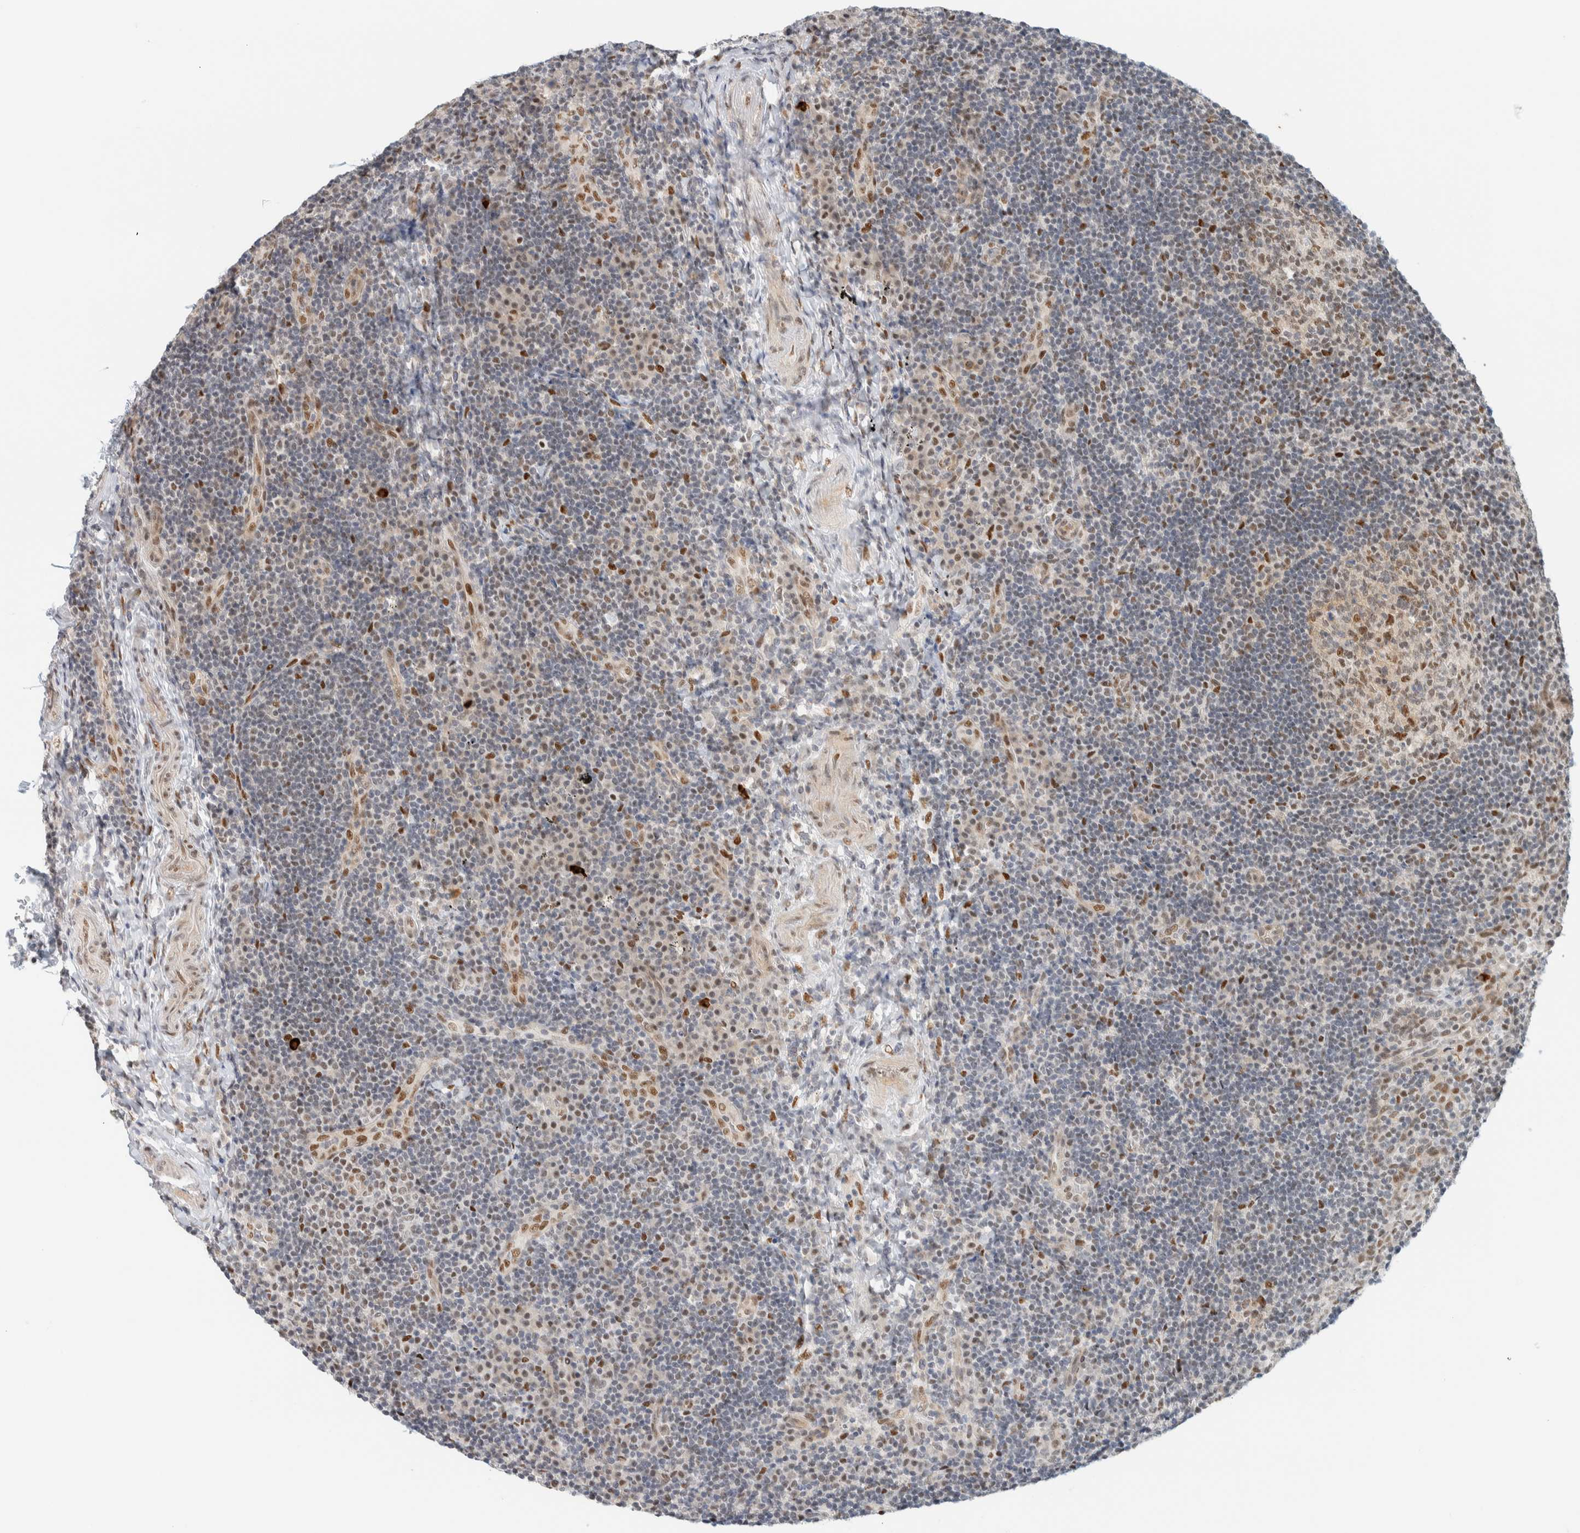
{"staining": {"intensity": "moderate", "quantity": "<25%", "location": "nuclear"}, "tissue": "lymphoma", "cell_type": "Tumor cells", "image_type": "cancer", "snomed": [{"axis": "morphology", "description": "Malignant lymphoma, non-Hodgkin's type, High grade"}, {"axis": "topography", "description": "Tonsil"}], "caption": "Protein staining shows moderate nuclear positivity in approximately <25% of tumor cells in lymphoma.", "gene": "ZNF683", "patient": {"sex": "female", "age": 36}}